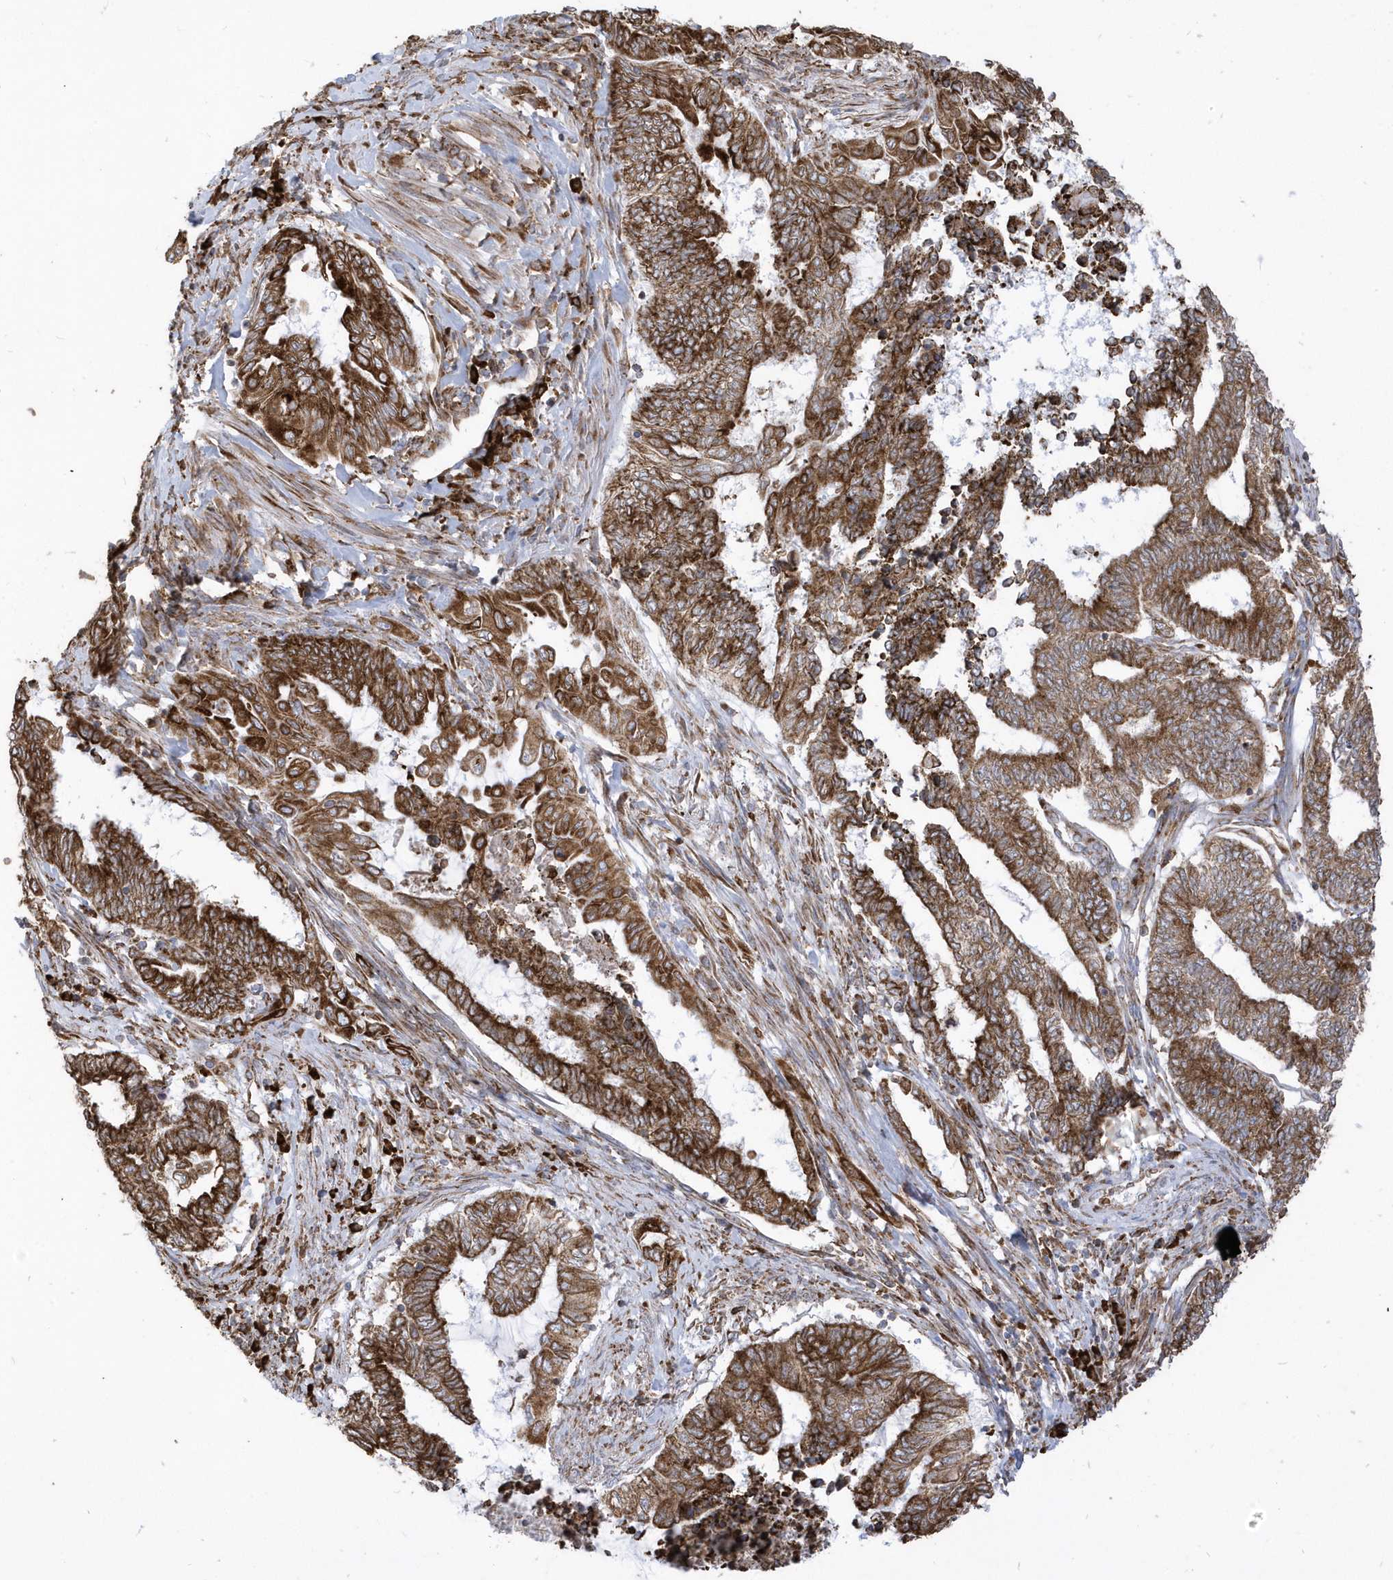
{"staining": {"intensity": "strong", "quantity": ">75%", "location": "cytoplasmic/membranous"}, "tissue": "endometrial cancer", "cell_type": "Tumor cells", "image_type": "cancer", "snomed": [{"axis": "morphology", "description": "Adenocarcinoma, NOS"}, {"axis": "topography", "description": "Uterus"}, {"axis": "topography", "description": "Endometrium"}], "caption": "Endometrial cancer (adenocarcinoma) was stained to show a protein in brown. There is high levels of strong cytoplasmic/membranous positivity in about >75% of tumor cells.", "gene": "PDIA6", "patient": {"sex": "female", "age": 70}}